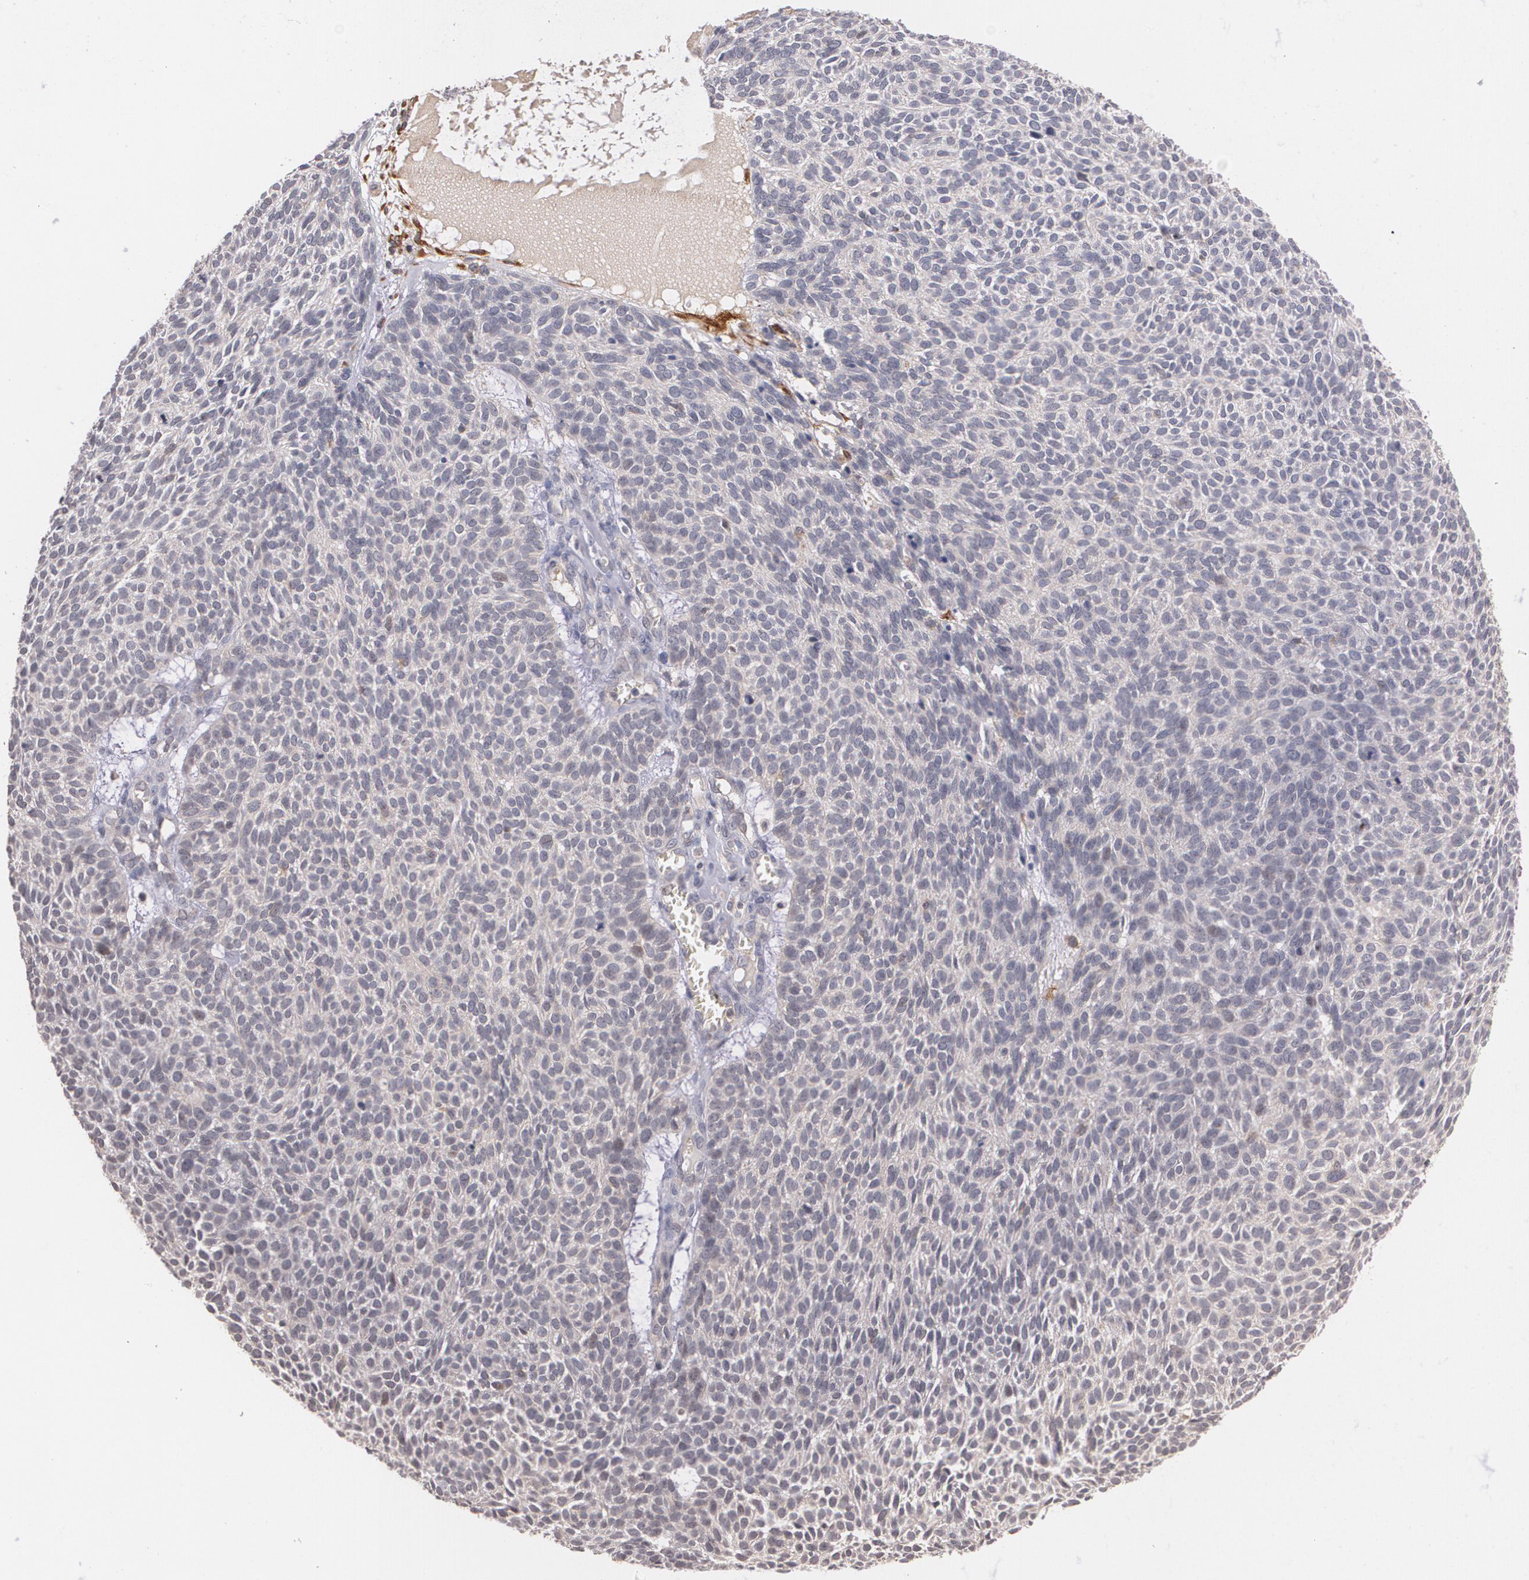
{"staining": {"intensity": "weak", "quantity": "<25%", "location": "cytoplasmic/membranous"}, "tissue": "skin cancer", "cell_type": "Tumor cells", "image_type": "cancer", "snomed": [{"axis": "morphology", "description": "Basal cell carcinoma"}, {"axis": "topography", "description": "Skin"}], "caption": "Tumor cells show no significant protein staining in basal cell carcinoma (skin). (DAB immunohistochemistry, high magnification).", "gene": "IFNGR2", "patient": {"sex": "male", "age": 63}}